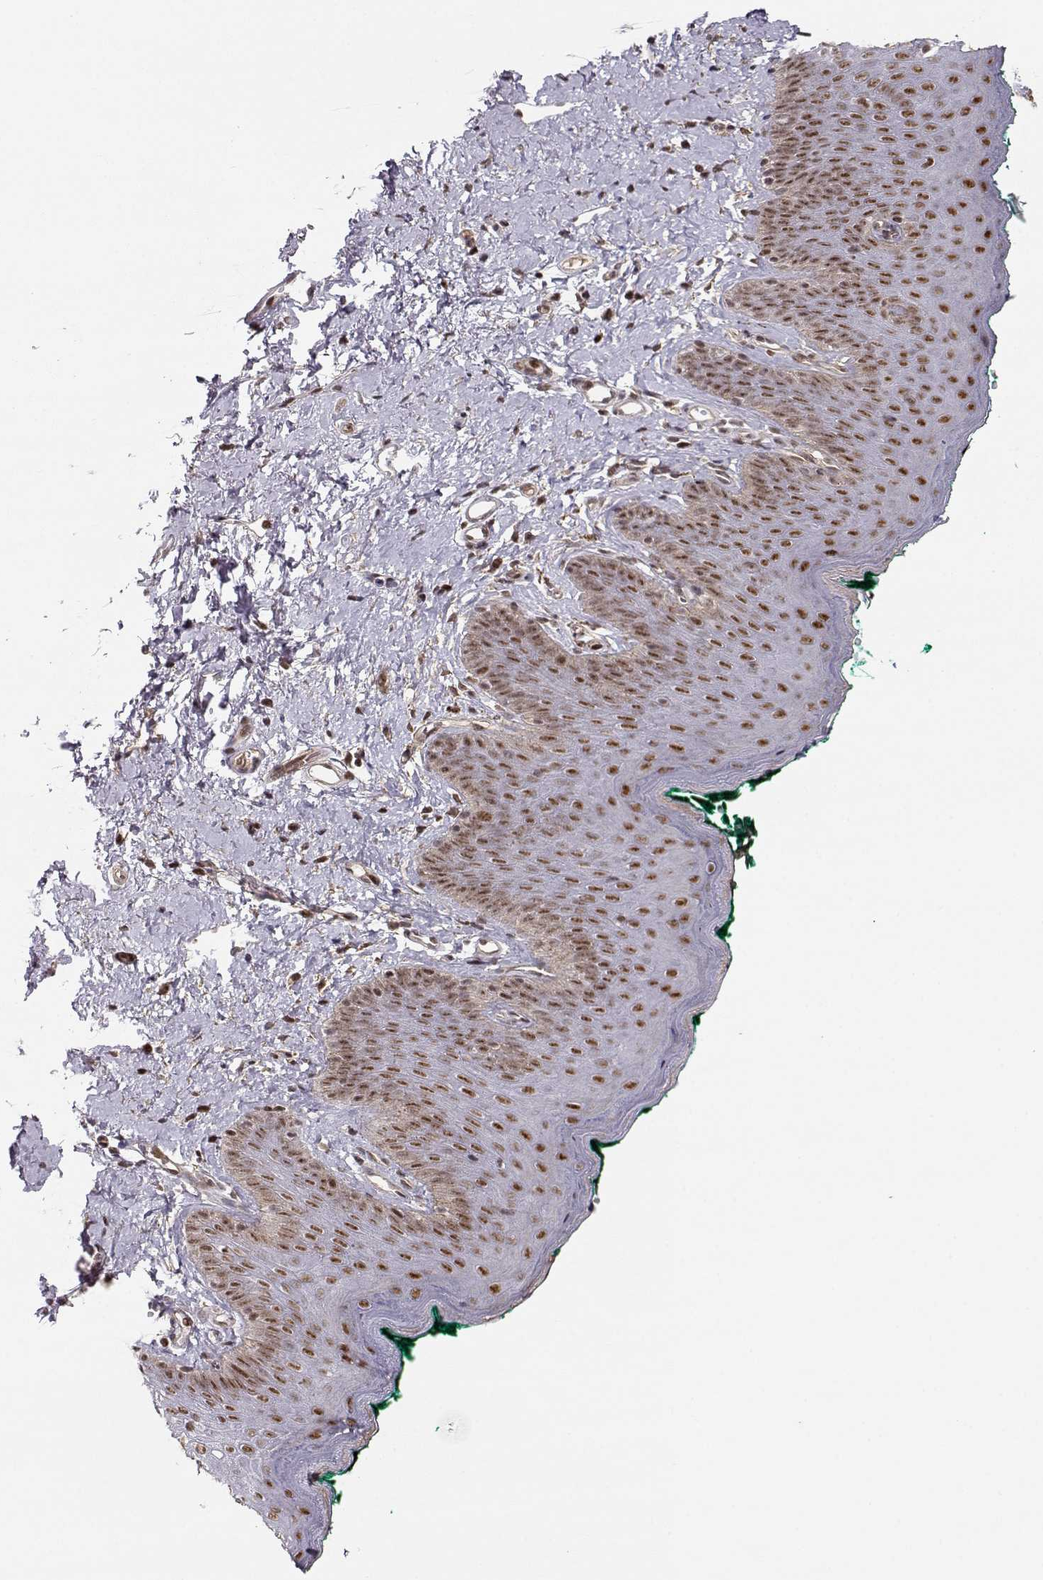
{"staining": {"intensity": "strong", "quantity": ">75%", "location": "nuclear"}, "tissue": "skin", "cell_type": "Epidermal cells", "image_type": "normal", "snomed": [{"axis": "morphology", "description": "Normal tissue, NOS"}, {"axis": "topography", "description": "Vulva"}], "caption": "A histopathology image of human skin stained for a protein demonstrates strong nuclear brown staining in epidermal cells. The protein of interest is shown in brown color, while the nuclei are stained blue.", "gene": "CIR1", "patient": {"sex": "female", "age": 66}}